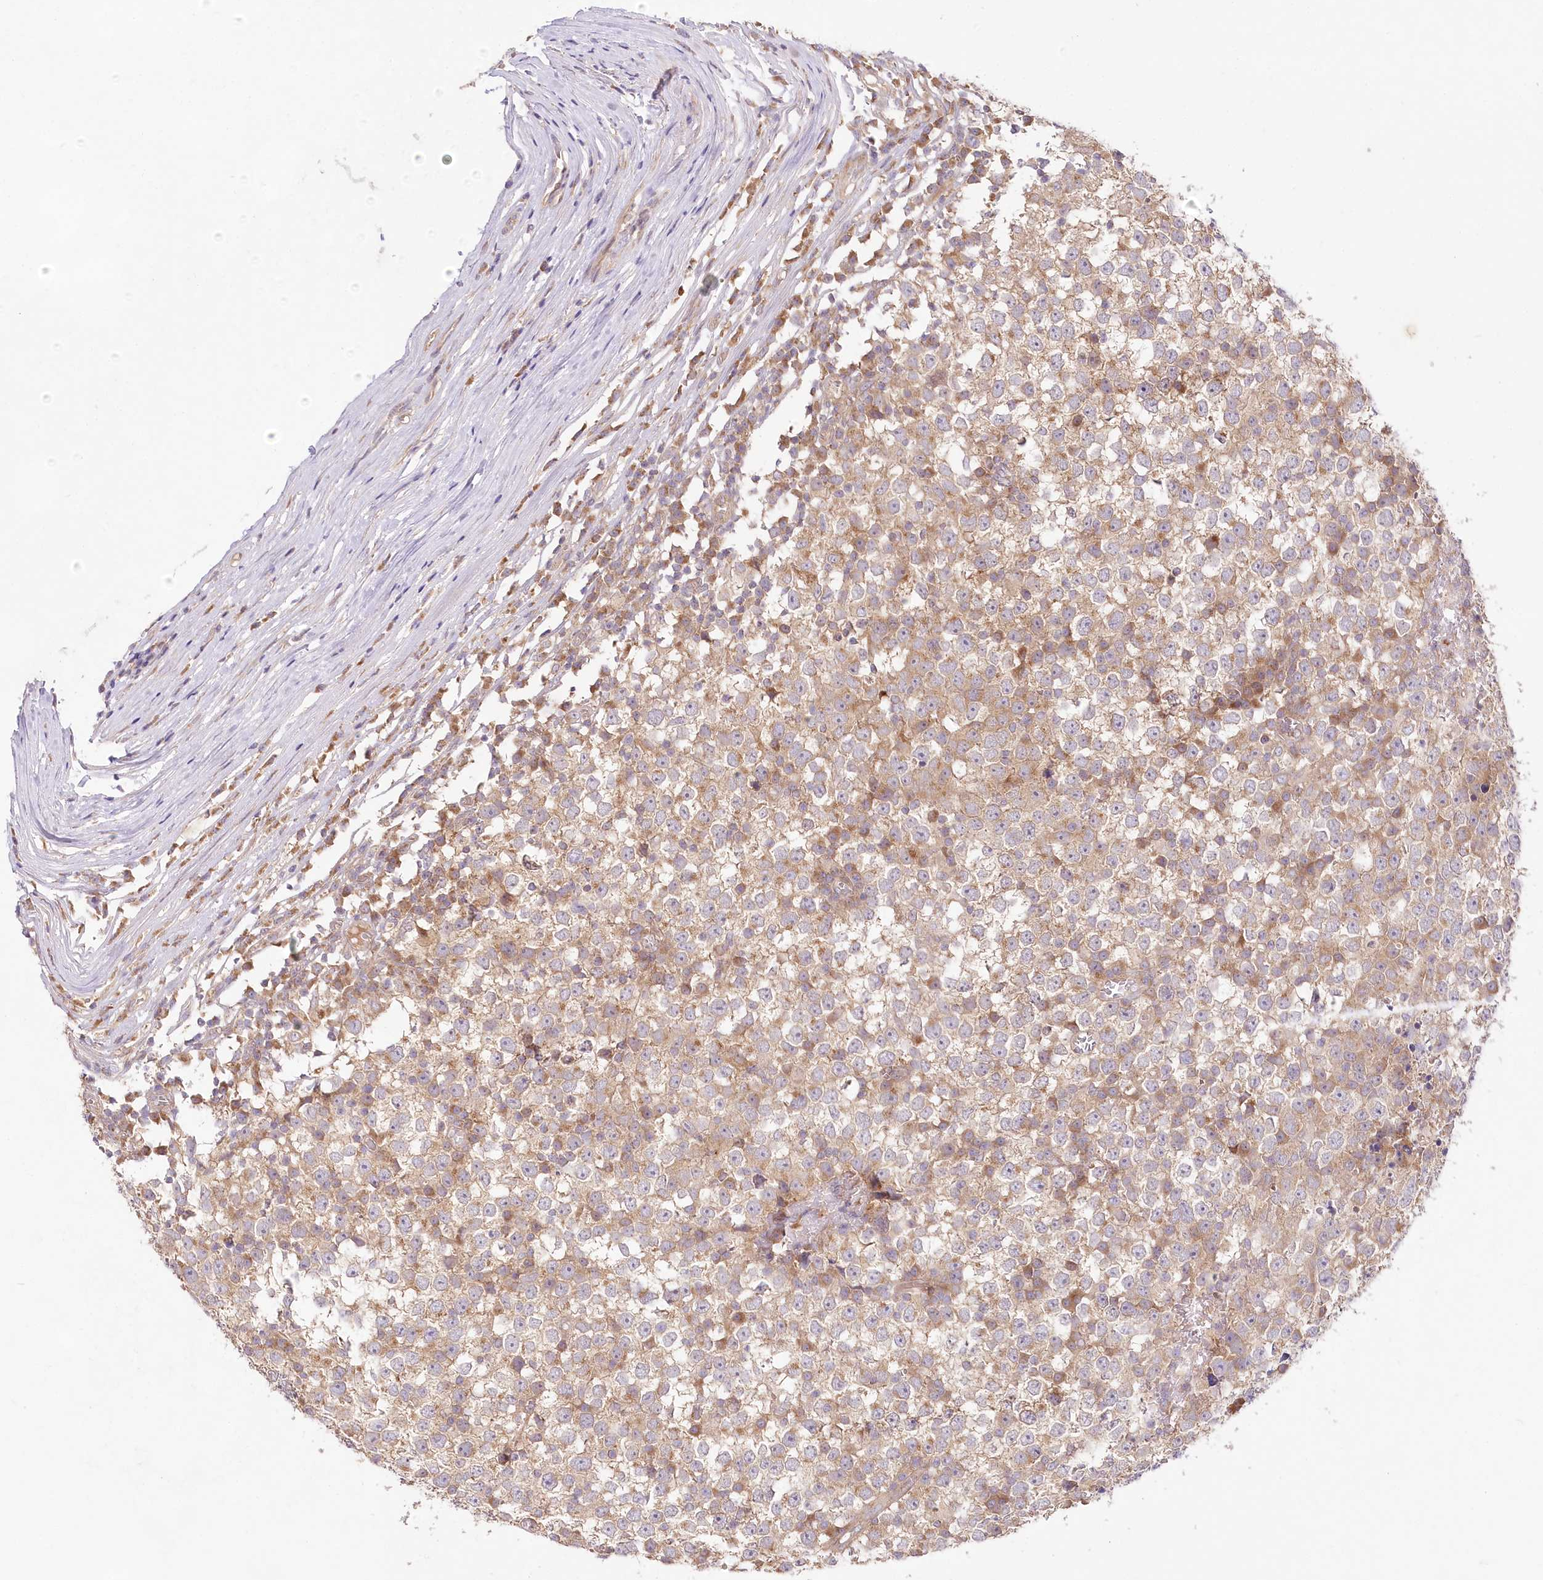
{"staining": {"intensity": "weak", "quantity": "25%-75%", "location": "cytoplasmic/membranous"}, "tissue": "testis cancer", "cell_type": "Tumor cells", "image_type": "cancer", "snomed": [{"axis": "morphology", "description": "Seminoma, NOS"}, {"axis": "topography", "description": "Testis"}], "caption": "About 25%-75% of tumor cells in human testis seminoma demonstrate weak cytoplasmic/membranous protein staining as visualized by brown immunohistochemical staining.", "gene": "PYROXD1", "patient": {"sex": "male", "age": 65}}